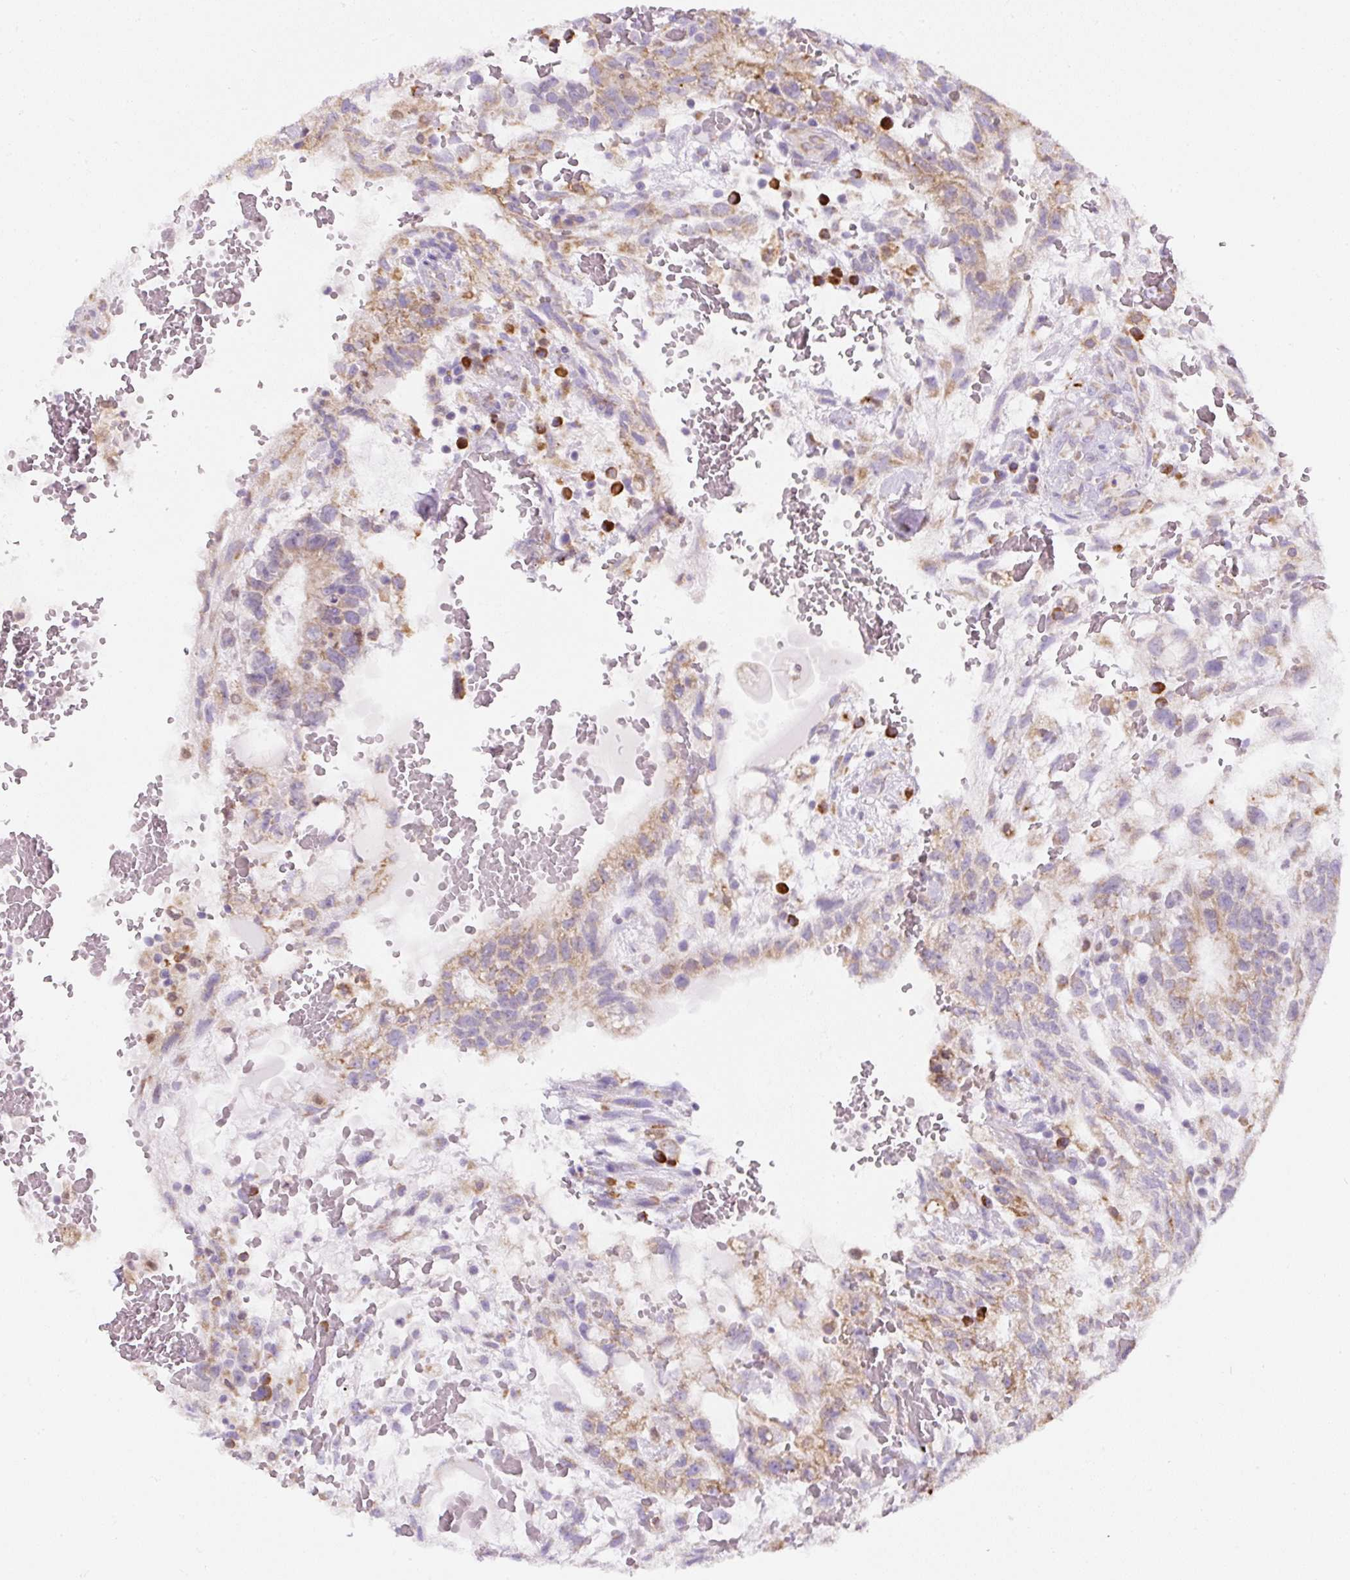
{"staining": {"intensity": "weak", "quantity": "25%-75%", "location": "cytoplasmic/membranous"}, "tissue": "testis cancer", "cell_type": "Tumor cells", "image_type": "cancer", "snomed": [{"axis": "morphology", "description": "Normal tissue, NOS"}, {"axis": "morphology", "description": "Carcinoma, Embryonal, NOS"}, {"axis": "topography", "description": "Testis"}], "caption": "Weak cytoplasmic/membranous protein positivity is seen in approximately 25%-75% of tumor cells in testis cancer (embryonal carcinoma).", "gene": "DDOST", "patient": {"sex": "male", "age": 32}}